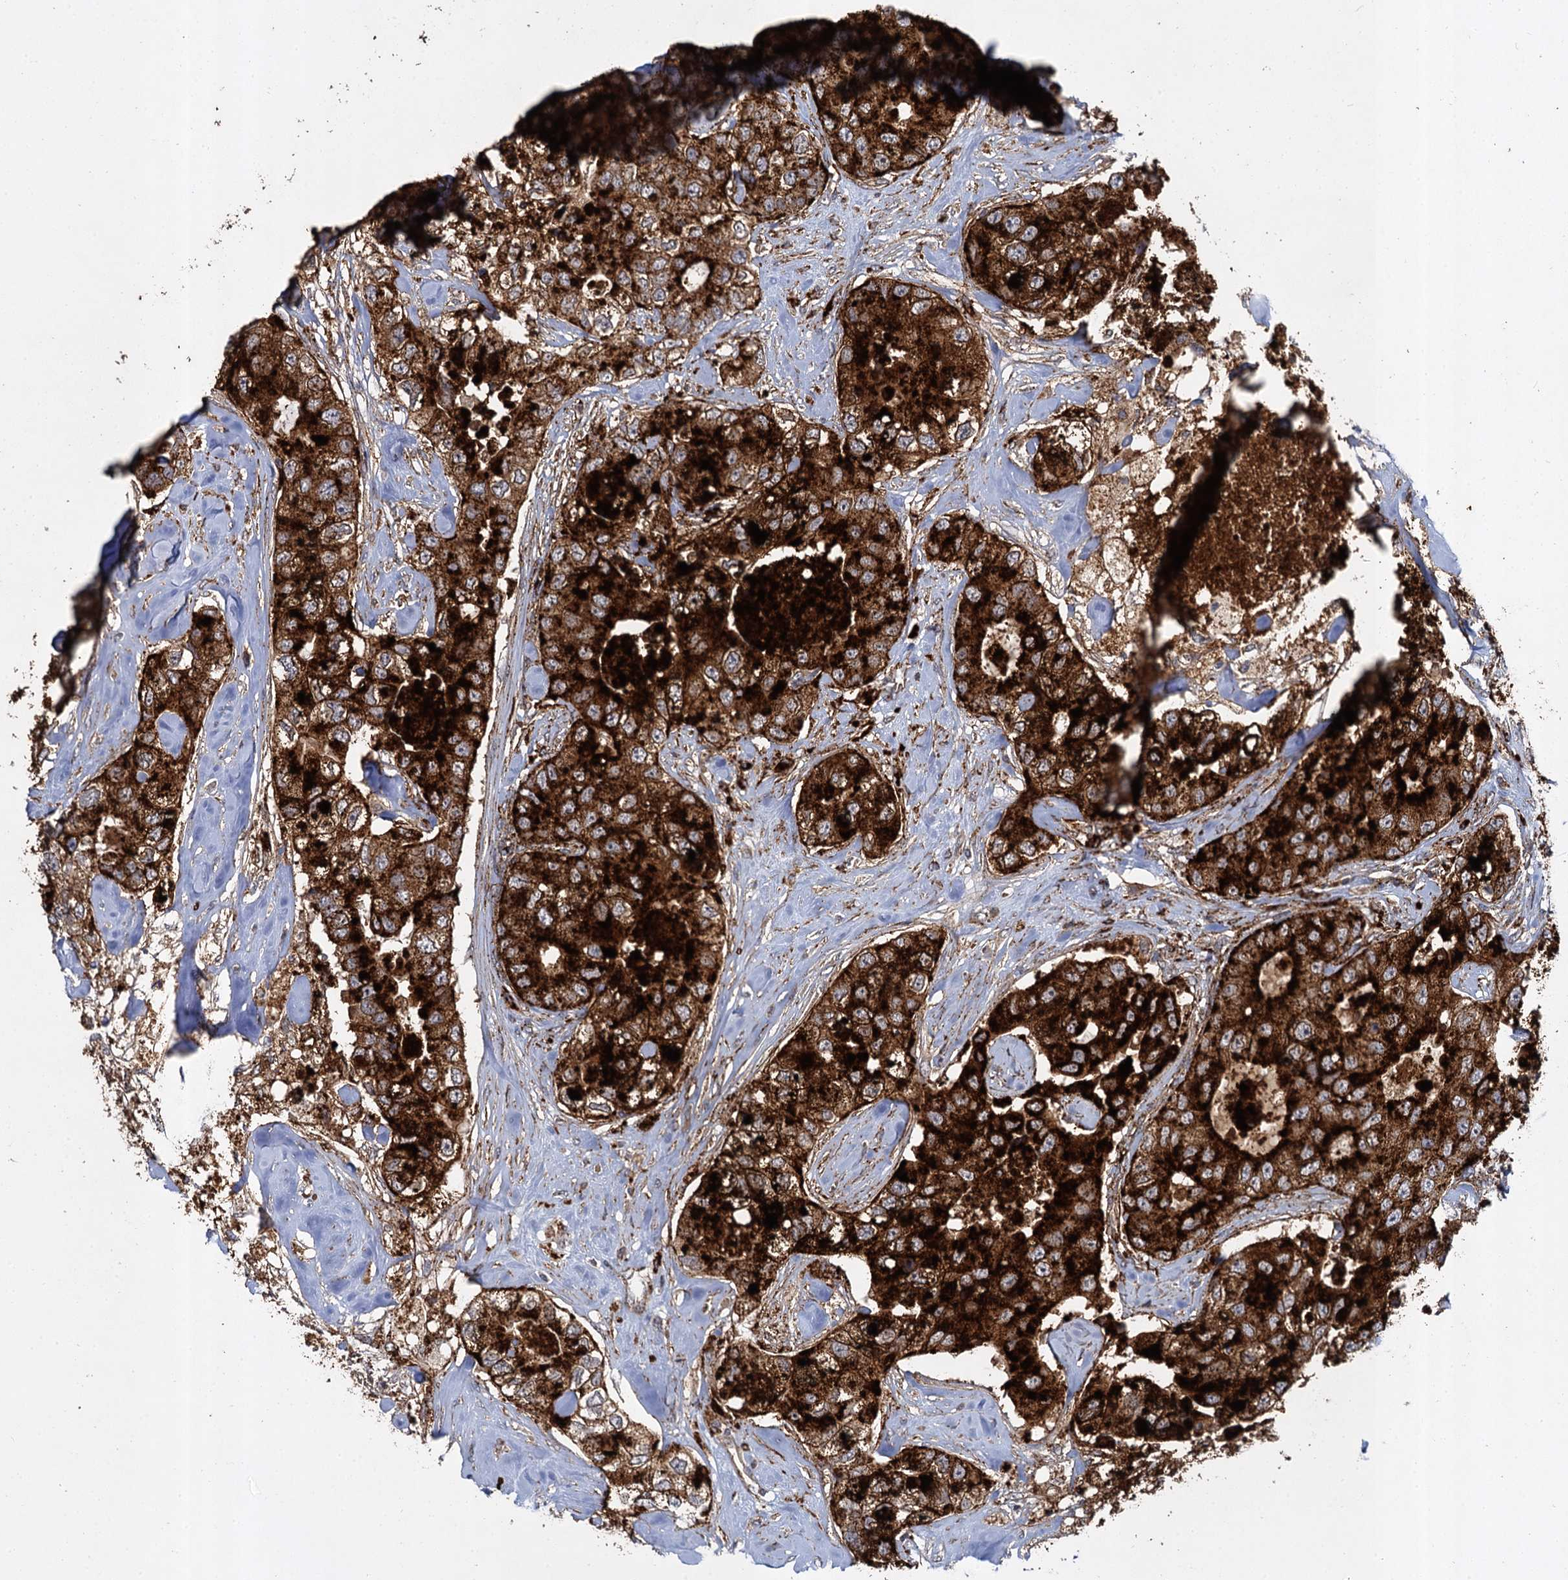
{"staining": {"intensity": "strong", "quantity": ">75%", "location": "cytoplasmic/membranous"}, "tissue": "breast cancer", "cell_type": "Tumor cells", "image_type": "cancer", "snomed": [{"axis": "morphology", "description": "Duct carcinoma"}, {"axis": "topography", "description": "Breast"}], "caption": "The immunohistochemical stain labels strong cytoplasmic/membranous positivity in tumor cells of breast cancer (infiltrating ductal carcinoma) tissue.", "gene": "GBA1", "patient": {"sex": "female", "age": 62}}